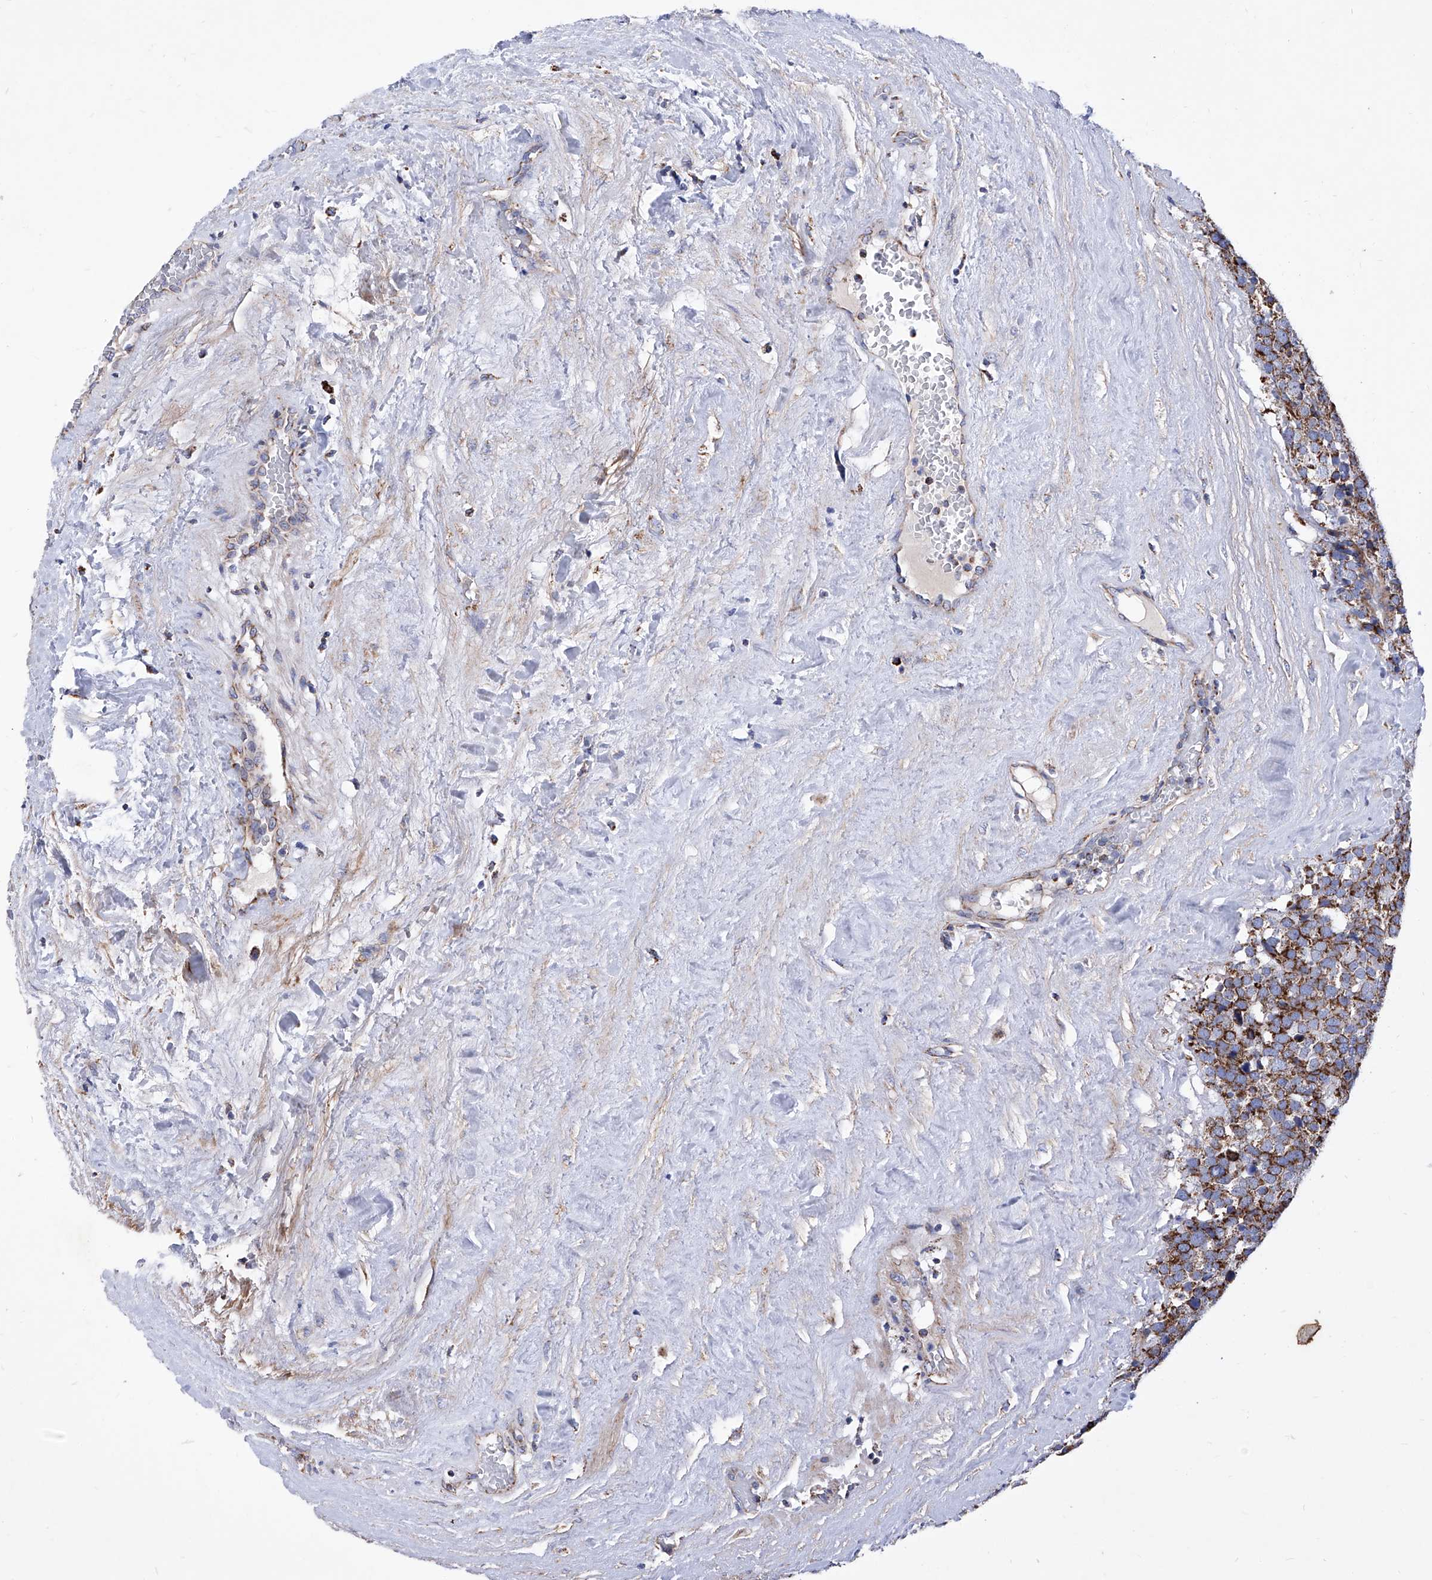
{"staining": {"intensity": "strong", "quantity": ">75%", "location": "cytoplasmic/membranous"}, "tissue": "testis cancer", "cell_type": "Tumor cells", "image_type": "cancer", "snomed": [{"axis": "morphology", "description": "Seminoma, NOS"}, {"axis": "topography", "description": "Testis"}], "caption": "DAB immunohistochemical staining of human testis cancer demonstrates strong cytoplasmic/membranous protein positivity in about >75% of tumor cells.", "gene": "HRNR", "patient": {"sex": "male", "age": 71}}